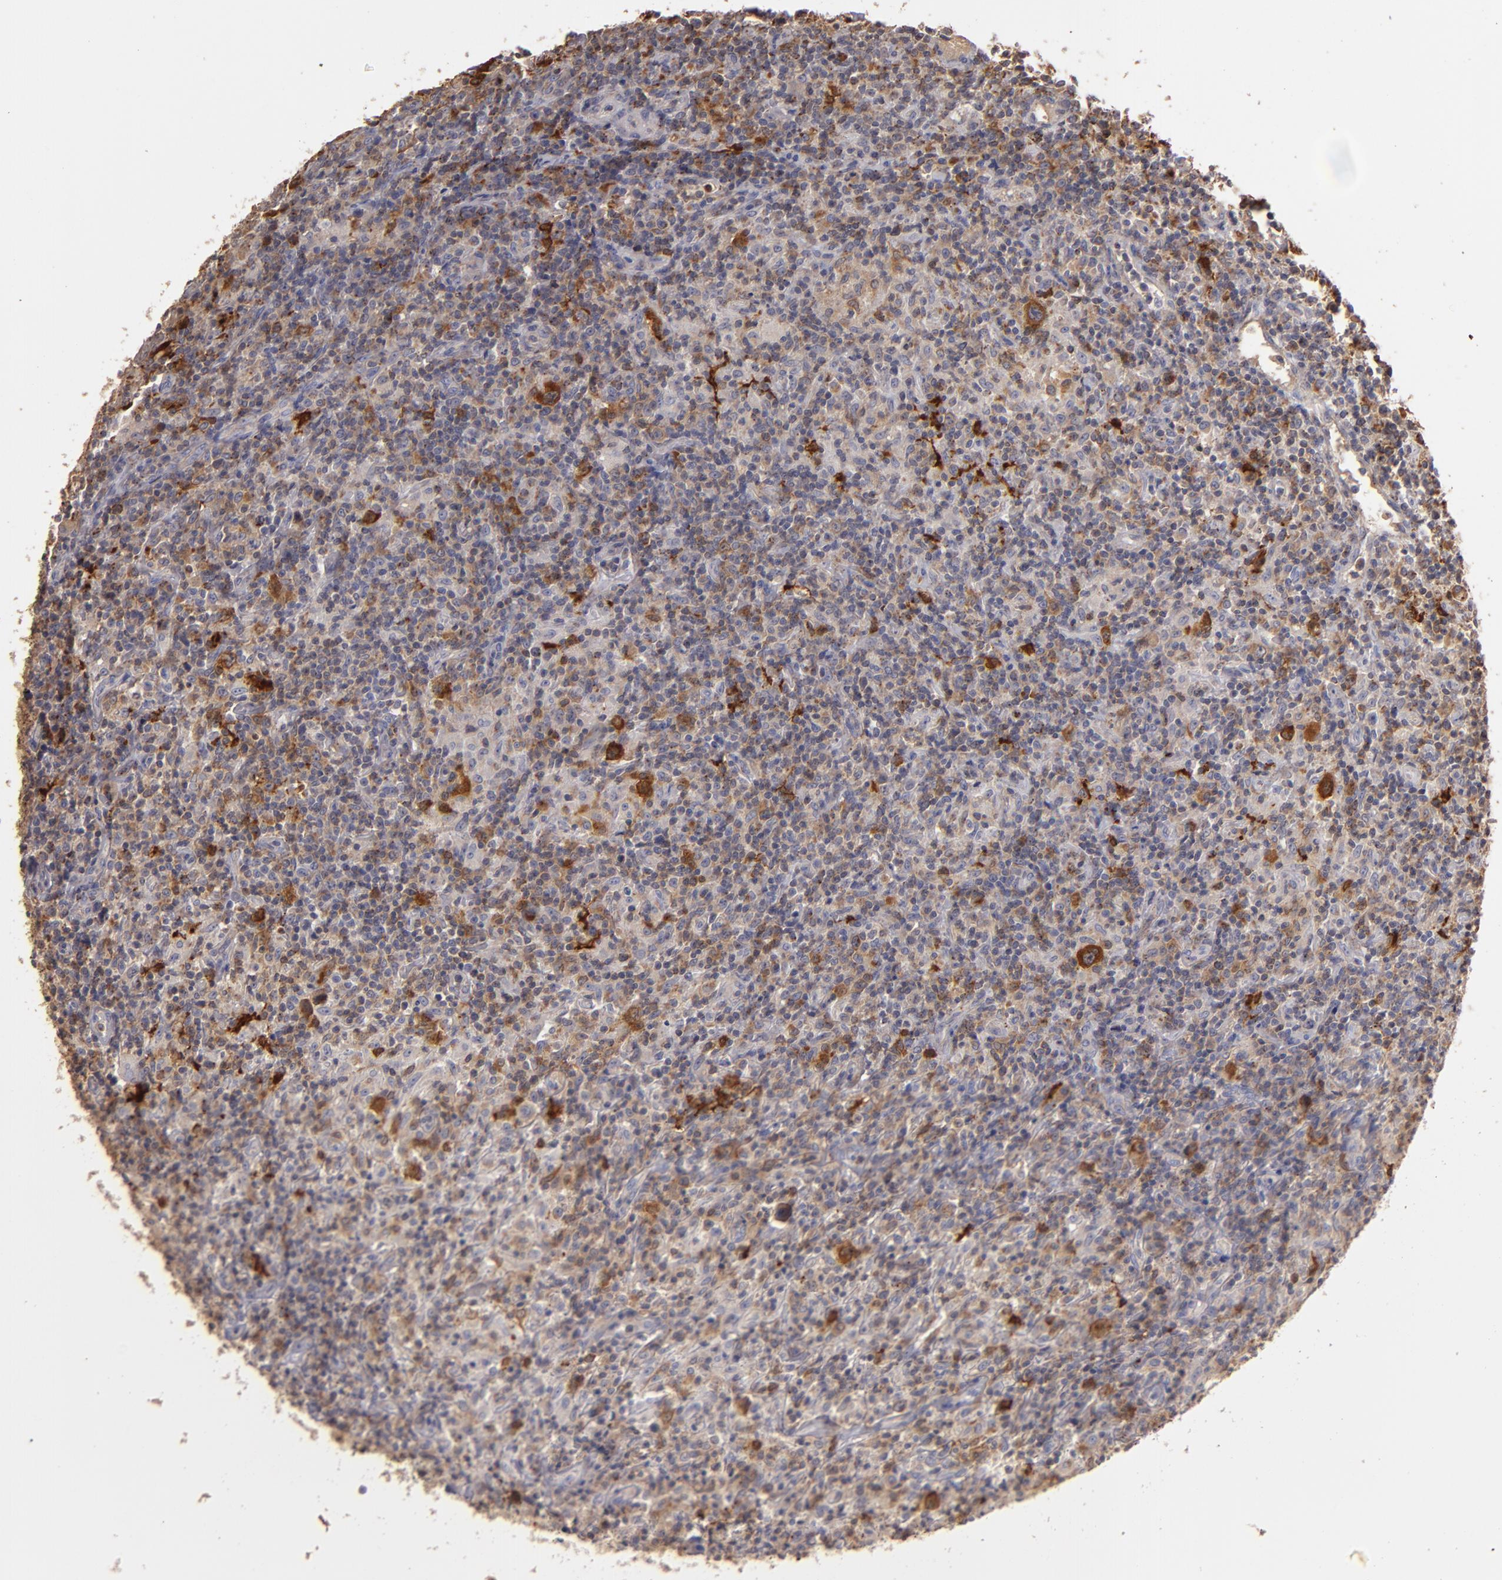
{"staining": {"intensity": "strong", "quantity": "25%-75%", "location": "cytoplasmic/membranous"}, "tissue": "lymphoma", "cell_type": "Tumor cells", "image_type": "cancer", "snomed": [{"axis": "morphology", "description": "Hodgkin's disease, NOS"}, {"axis": "topography", "description": "Lymph node"}], "caption": "Immunohistochemistry (IHC) (DAB) staining of Hodgkin's disease exhibits strong cytoplasmic/membranous protein expression in approximately 25%-75% of tumor cells.", "gene": "TRAF1", "patient": {"sex": "male", "age": 65}}